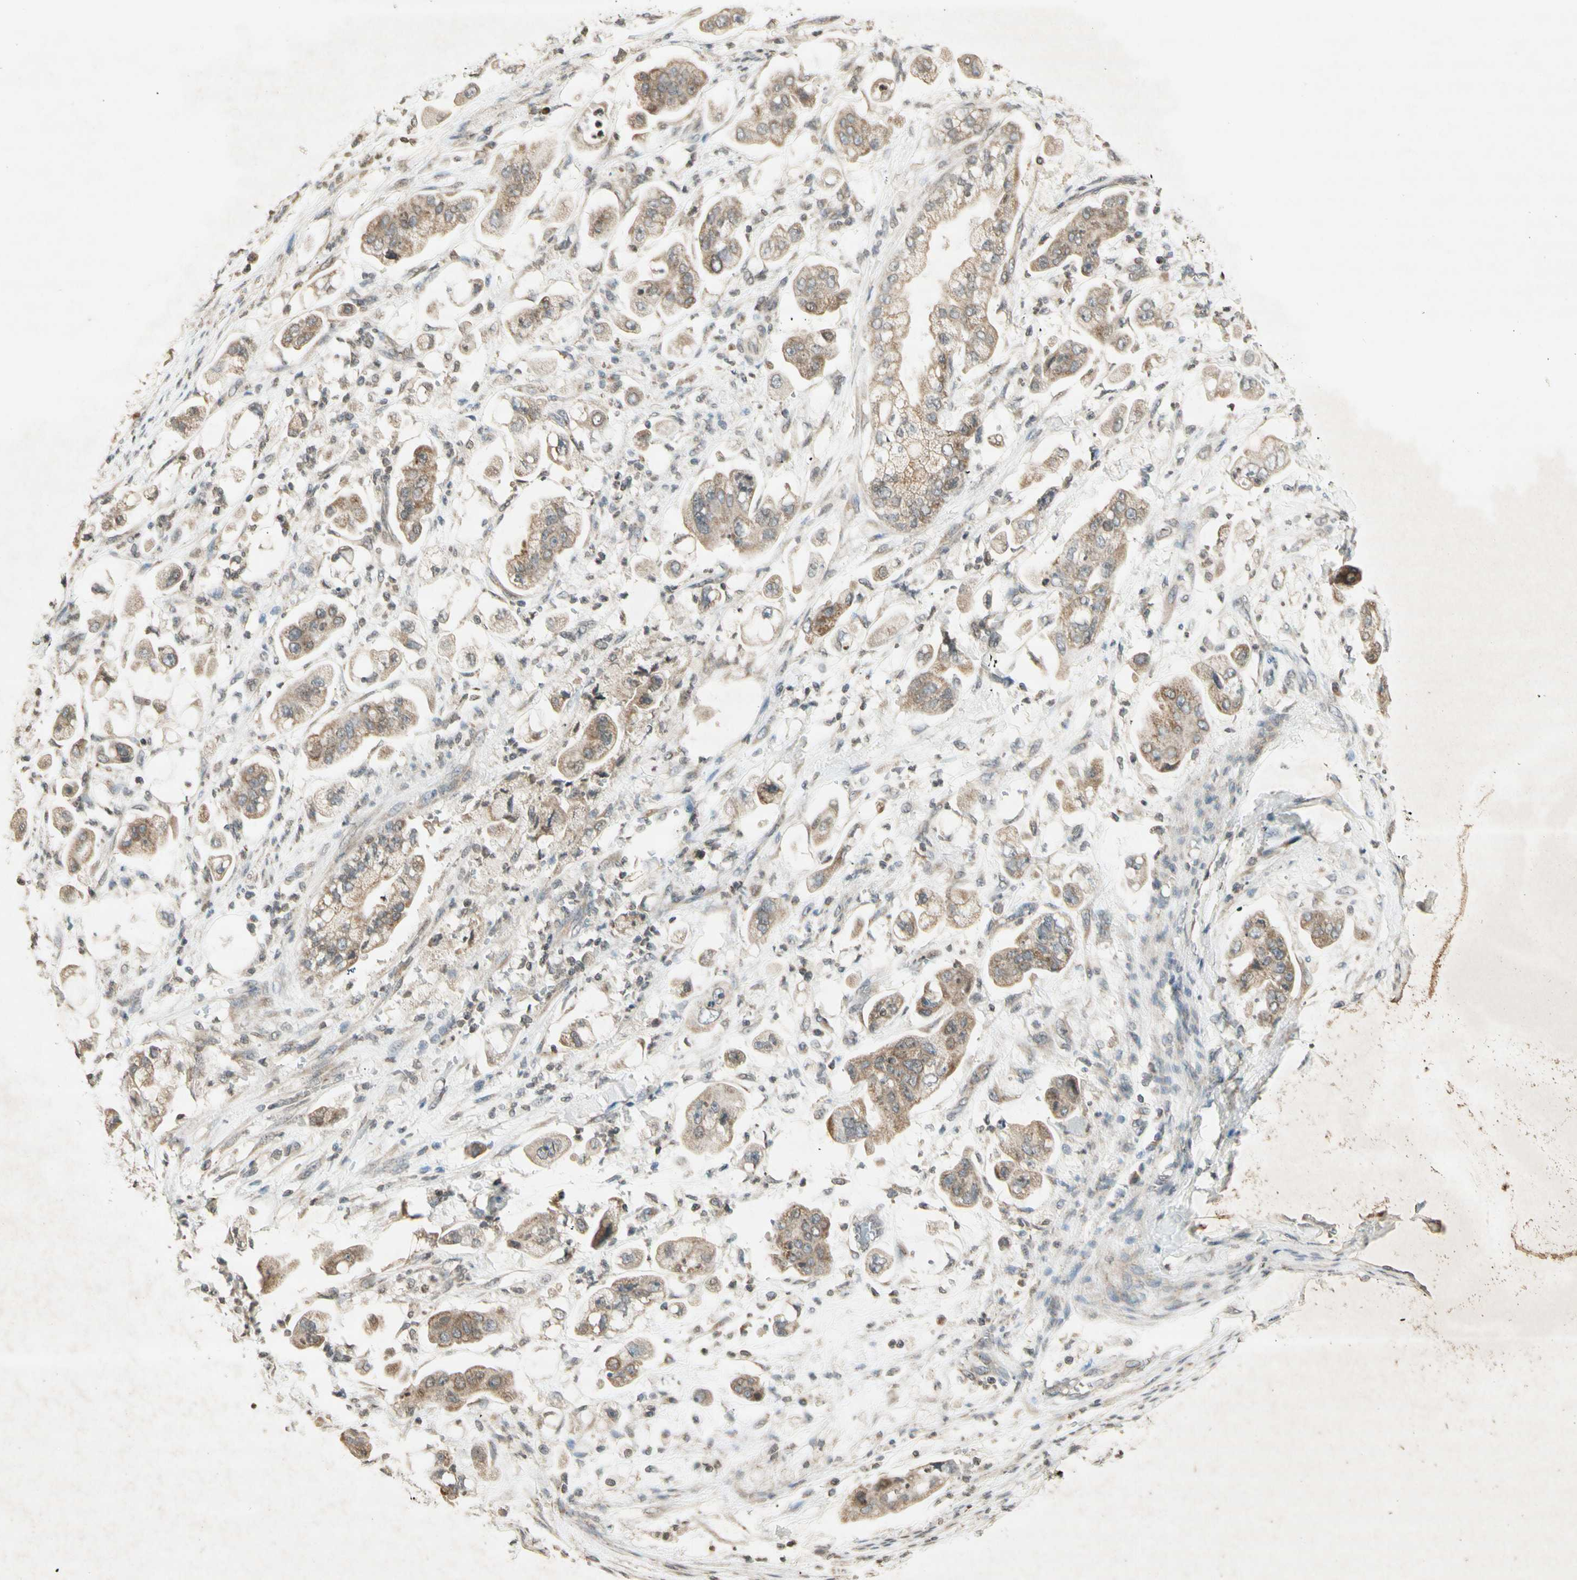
{"staining": {"intensity": "weak", "quantity": "25%-75%", "location": "cytoplasmic/membranous"}, "tissue": "stomach cancer", "cell_type": "Tumor cells", "image_type": "cancer", "snomed": [{"axis": "morphology", "description": "Adenocarcinoma, NOS"}, {"axis": "topography", "description": "Stomach"}], "caption": "Protein staining demonstrates weak cytoplasmic/membranous positivity in approximately 25%-75% of tumor cells in stomach cancer (adenocarcinoma).", "gene": "CCNI", "patient": {"sex": "male", "age": 62}}